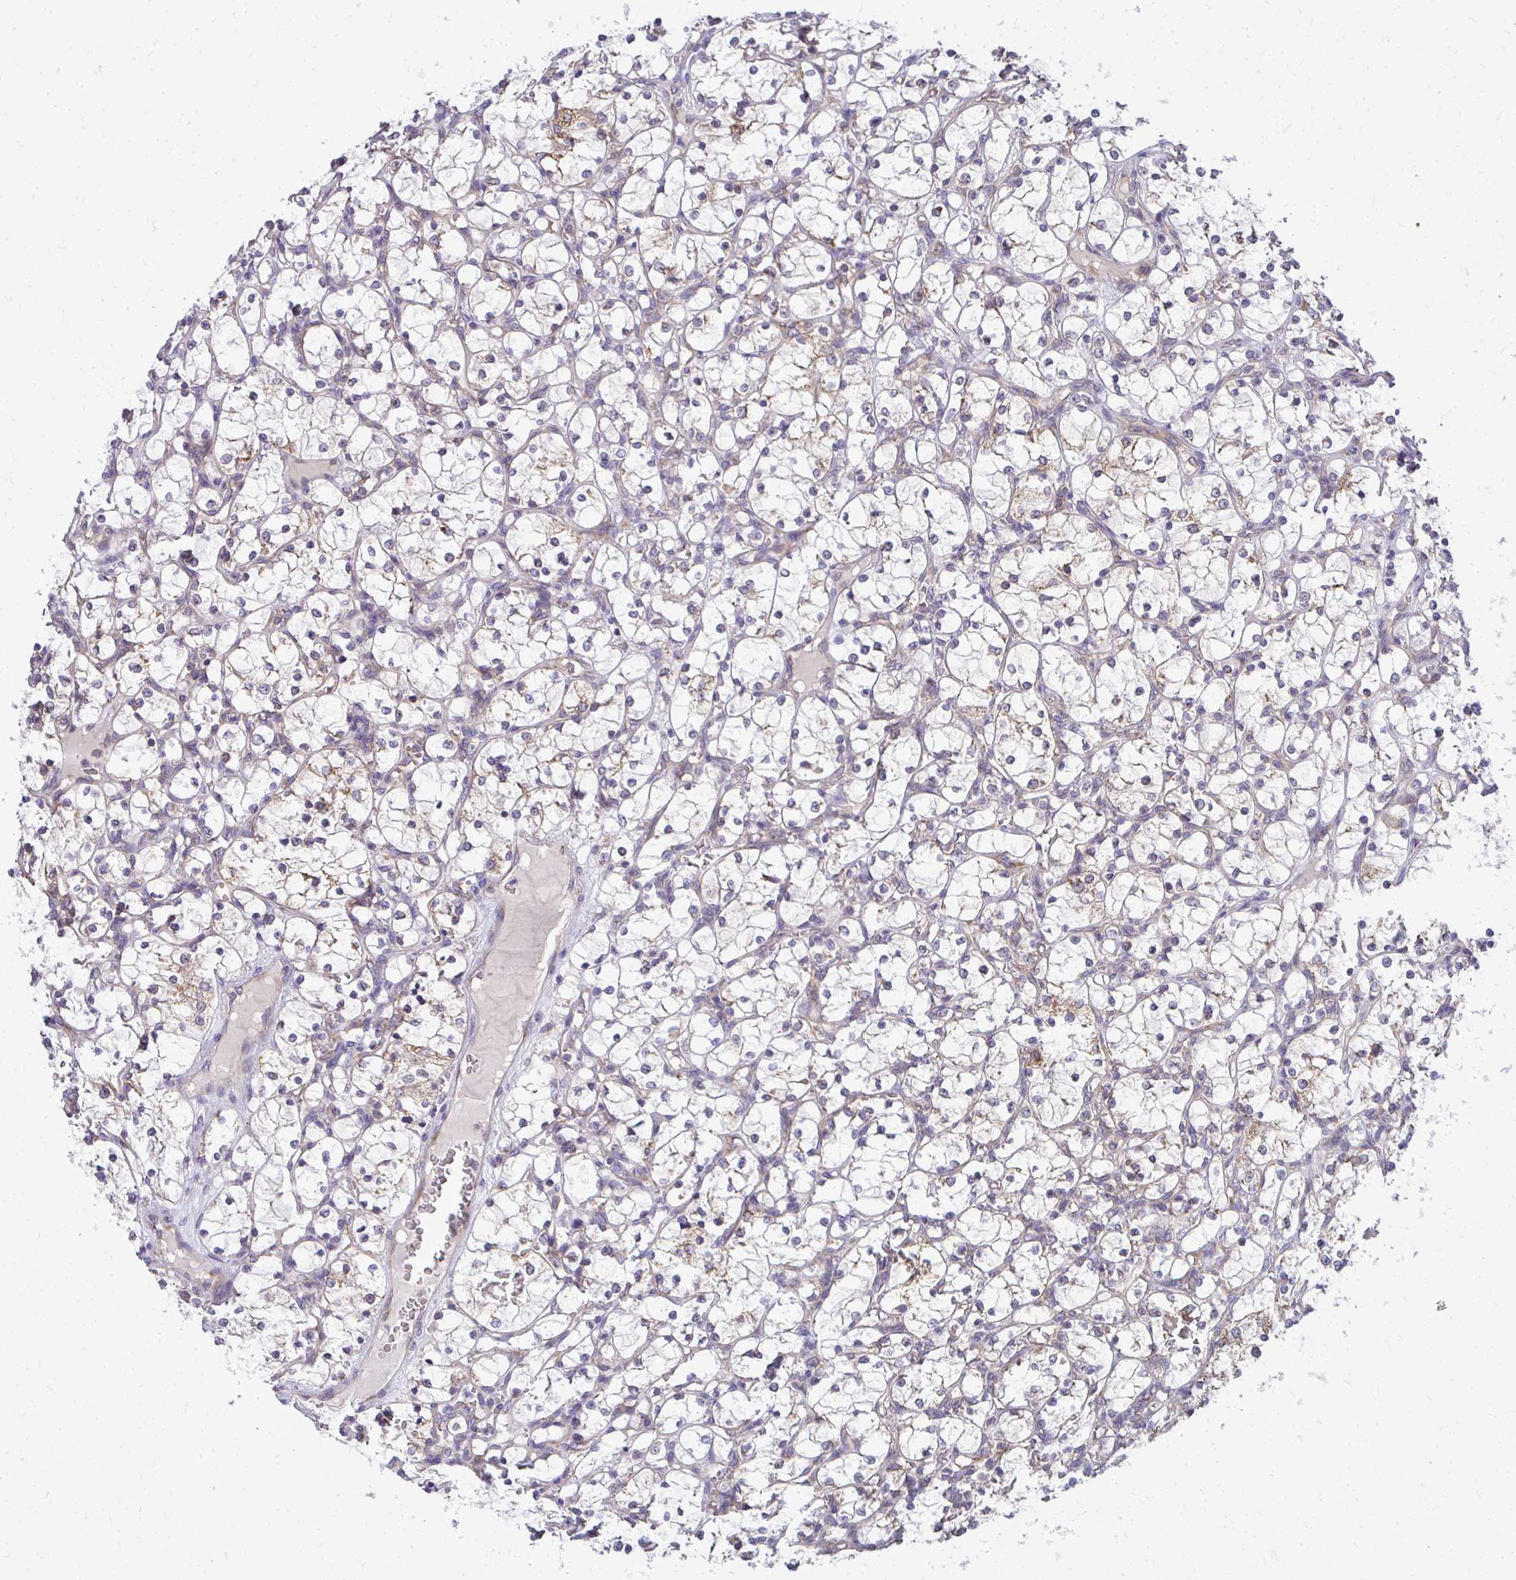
{"staining": {"intensity": "negative", "quantity": "none", "location": "none"}, "tissue": "renal cancer", "cell_type": "Tumor cells", "image_type": "cancer", "snomed": [{"axis": "morphology", "description": "Adenocarcinoma, NOS"}, {"axis": "topography", "description": "Kidney"}], "caption": "Tumor cells are negative for protein expression in human renal cancer (adenocarcinoma).", "gene": "RPLP2", "patient": {"sex": "female", "age": 69}}